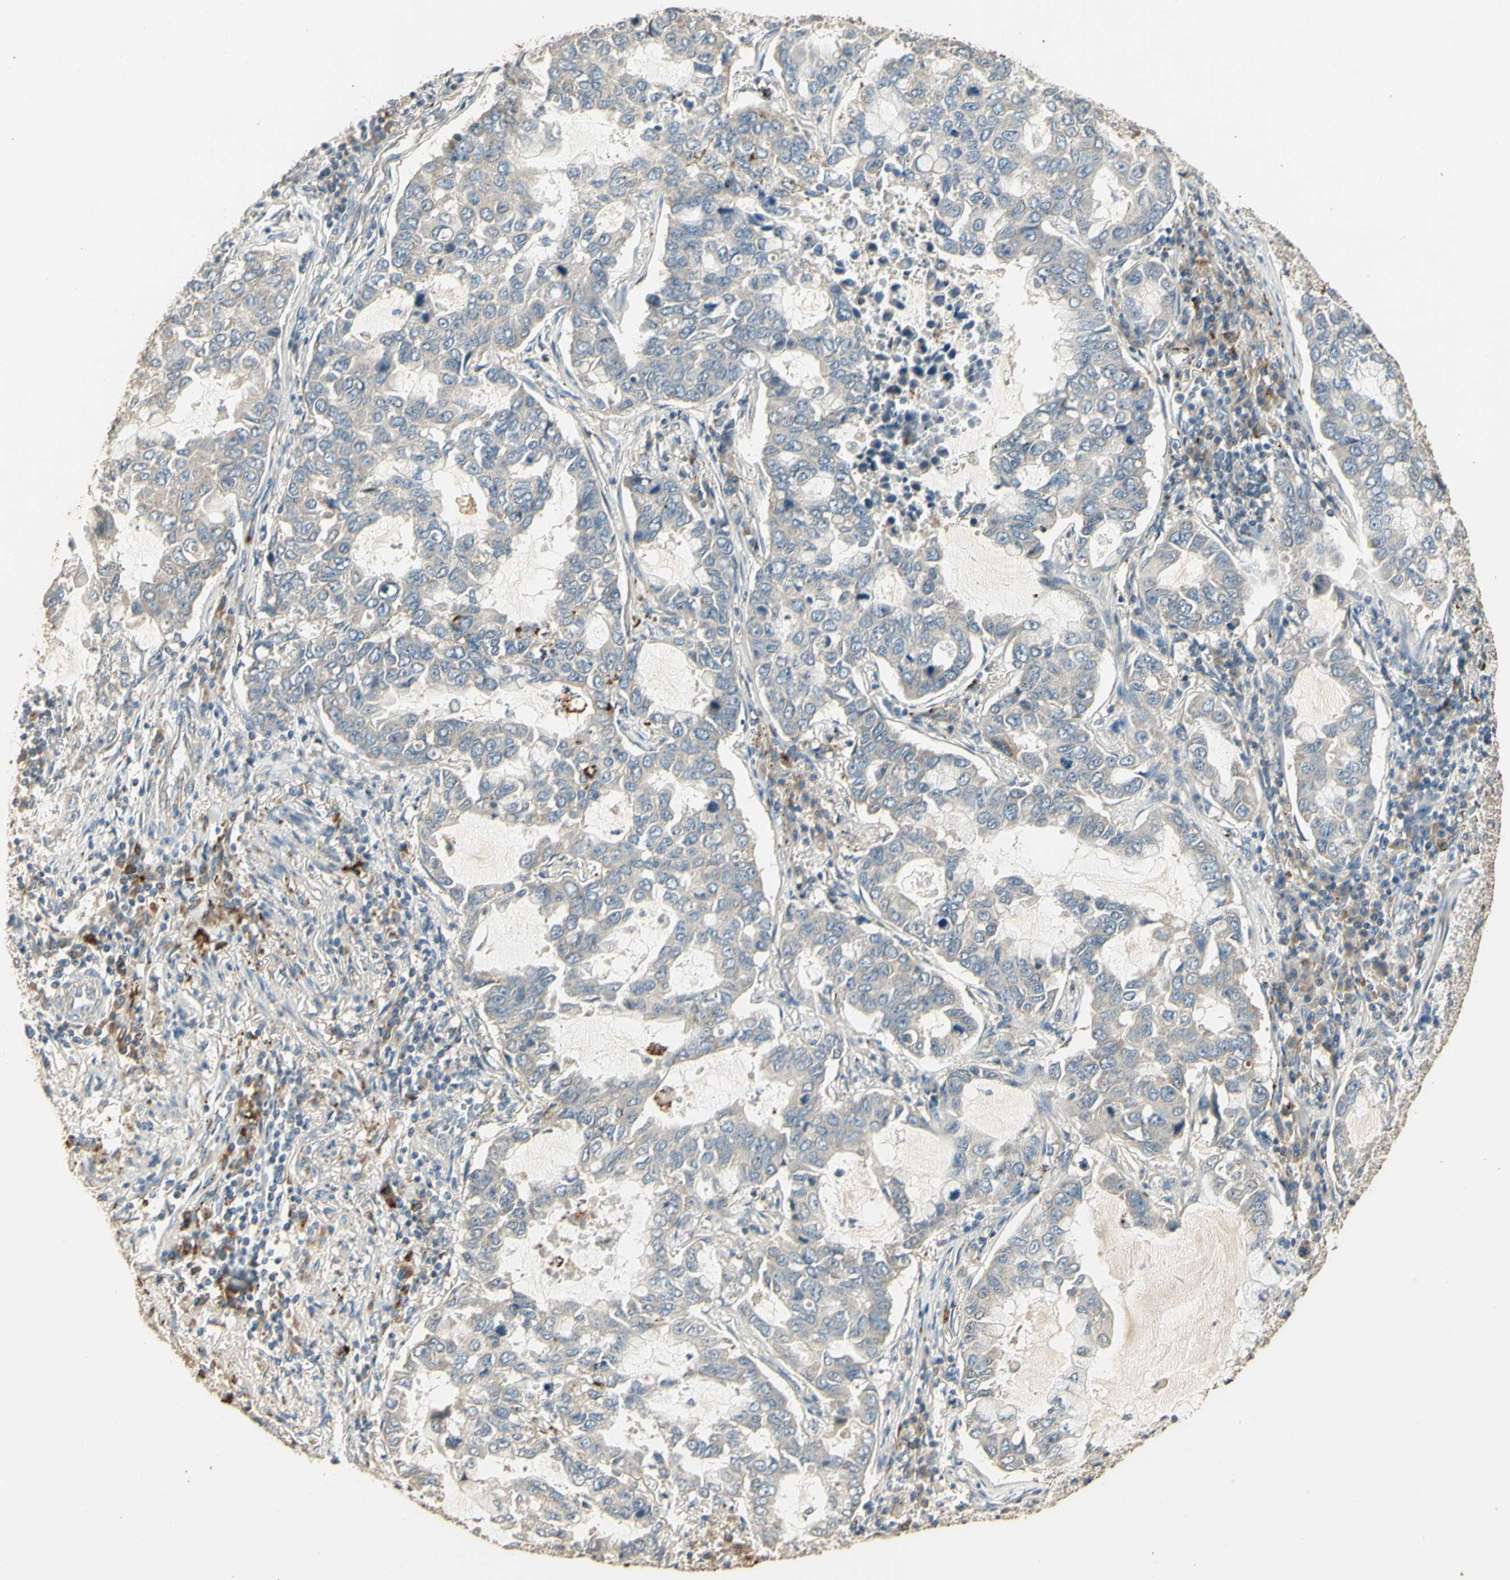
{"staining": {"intensity": "negative", "quantity": "none", "location": "none"}, "tissue": "lung cancer", "cell_type": "Tumor cells", "image_type": "cancer", "snomed": [{"axis": "morphology", "description": "Adenocarcinoma, NOS"}, {"axis": "topography", "description": "Lung"}], "caption": "The micrograph demonstrates no significant staining in tumor cells of lung cancer (adenocarcinoma).", "gene": "ARHGEF17", "patient": {"sex": "male", "age": 64}}